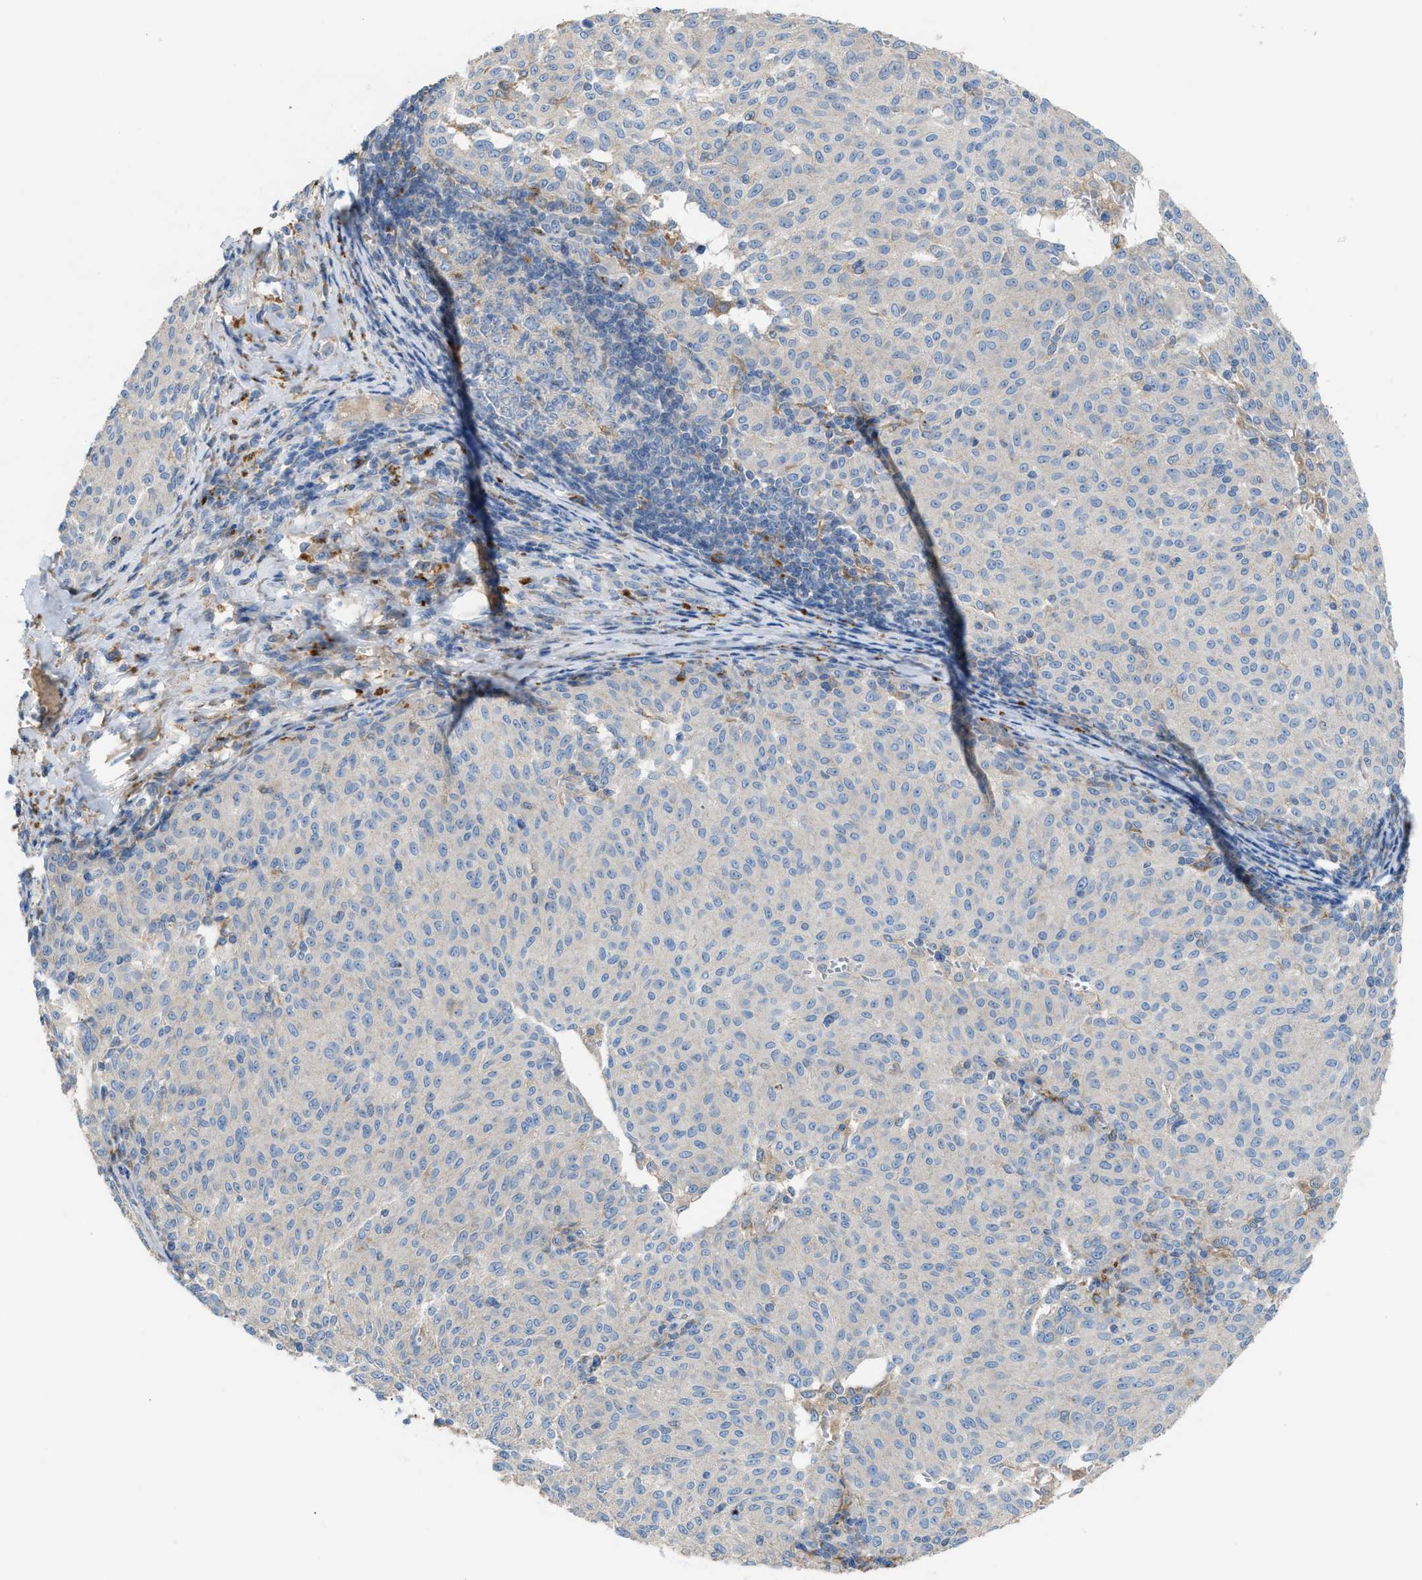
{"staining": {"intensity": "negative", "quantity": "none", "location": "none"}, "tissue": "melanoma", "cell_type": "Tumor cells", "image_type": "cancer", "snomed": [{"axis": "morphology", "description": "Malignant melanoma, NOS"}, {"axis": "topography", "description": "Skin"}], "caption": "Melanoma stained for a protein using immunohistochemistry reveals no expression tumor cells.", "gene": "AOAH", "patient": {"sex": "female", "age": 72}}